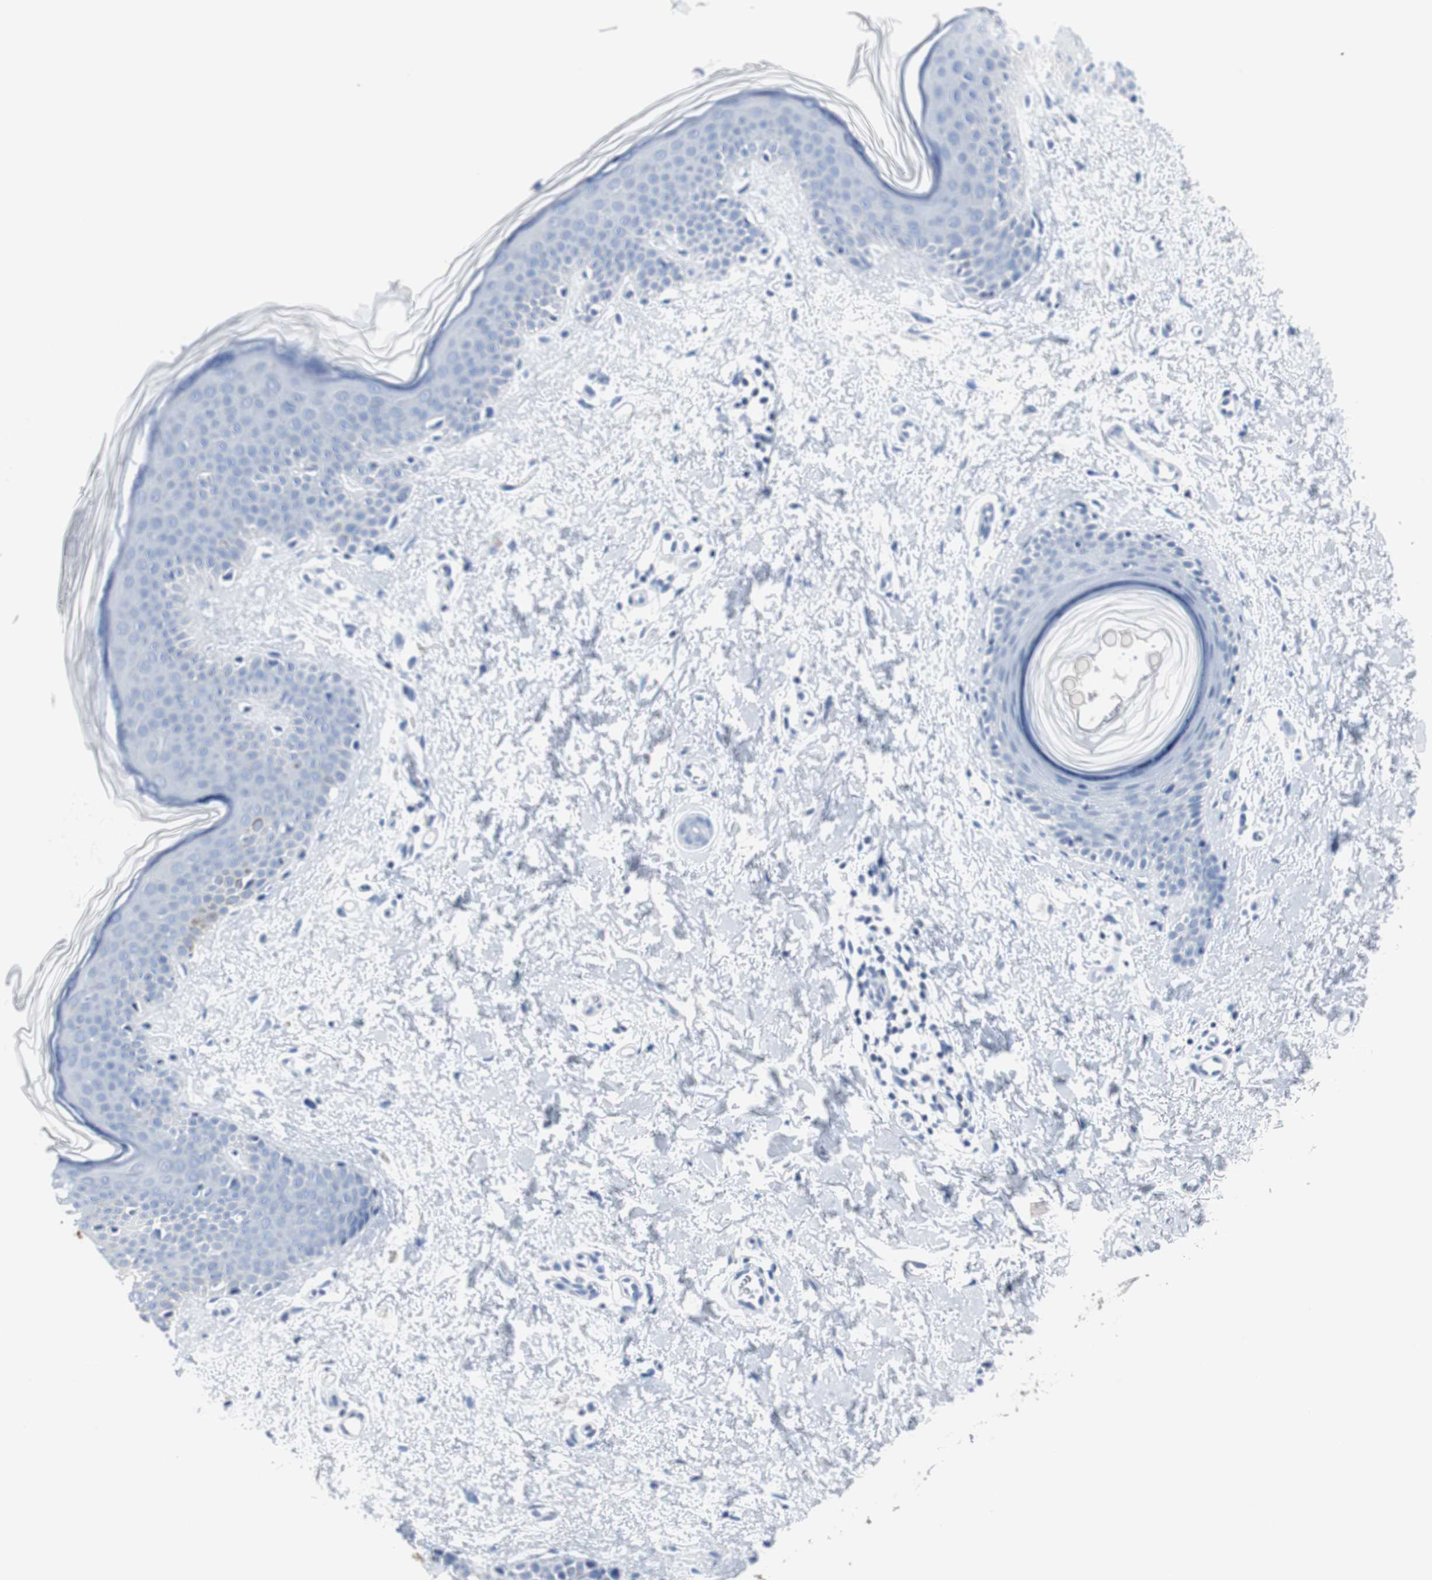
{"staining": {"intensity": "negative", "quantity": "none", "location": "none"}, "tissue": "skin", "cell_type": "Fibroblasts", "image_type": "normal", "snomed": [{"axis": "morphology", "description": "Normal tissue, NOS"}, {"axis": "topography", "description": "Skin"}], "caption": "Image shows no protein expression in fibroblasts of normal skin. (DAB IHC visualized using brightfield microscopy, high magnification).", "gene": "GAP43", "patient": {"sex": "female", "age": 56}}